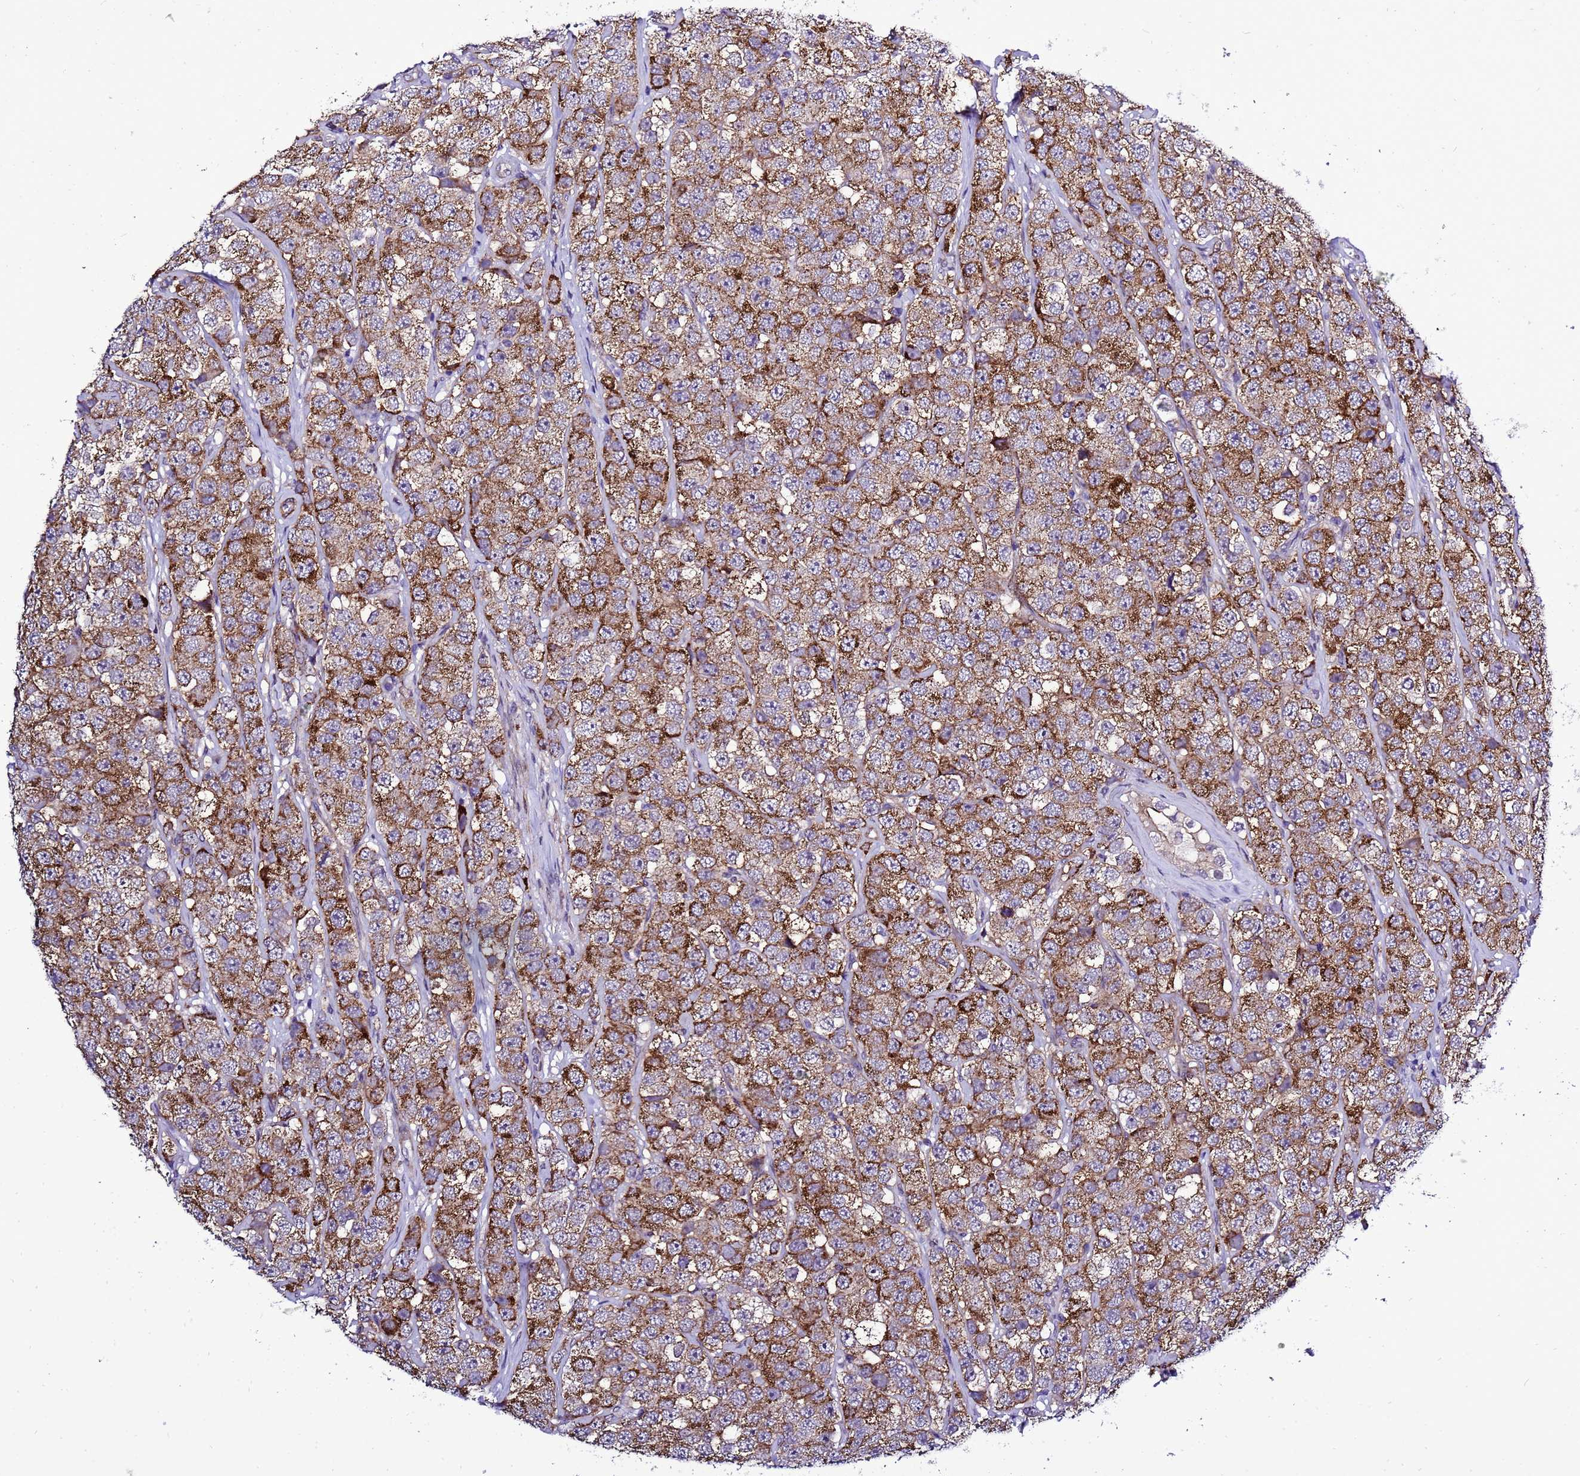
{"staining": {"intensity": "strong", "quantity": ">75%", "location": "cytoplasmic/membranous"}, "tissue": "testis cancer", "cell_type": "Tumor cells", "image_type": "cancer", "snomed": [{"axis": "morphology", "description": "Seminoma, NOS"}, {"axis": "topography", "description": "Testis"}], "caption": "This is an image of immunohistochemistry (IHC) staining of seminoma (testis), which shows strong staining in the cytoplasmic/membranous of tumor cells.", "gene": "GZF1", "patient": {"sex": "male", "age": 28}}